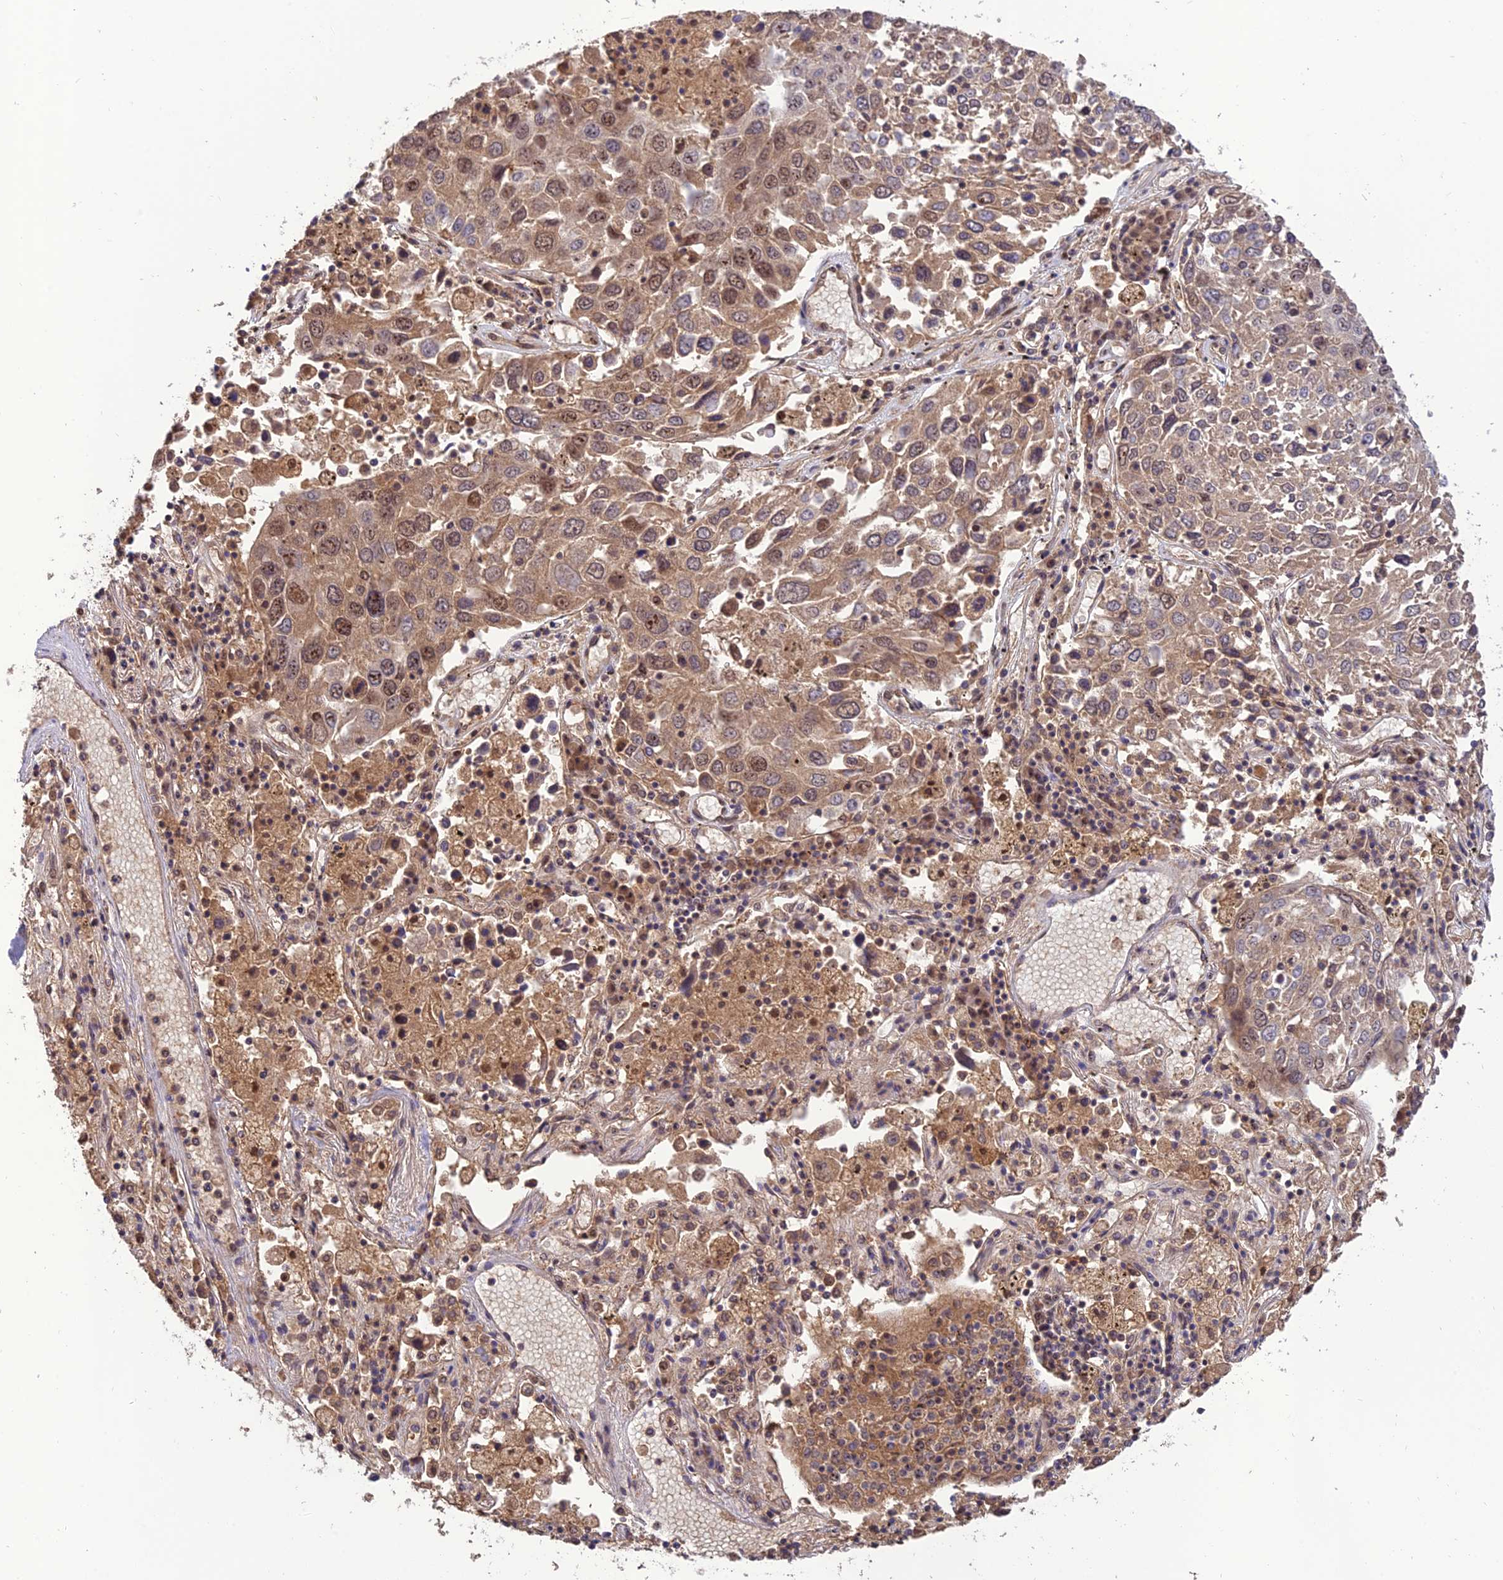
{"staining": {"intensity": "moderate", "quantity": "25%-75%", "location": "cytoplasmic/membranous,nuclear"}, "tissue": "lung cancer", "cell_type": "Tumor cells", "image_type": "cancer", "snomed": [{"axis": "morphology", "description": "Squamous cell carcinoma, NOS"}, {"axis": "topography", "description": "Lung"}], "caption": "Protein staining by immunohistochemistry (IHC) exhibits moderate cytoplasmic/membranous and nuclear expression in about 25%-75% of tumor cells in squamous cell carcinoma (lung).", "gene": "REV1", "patient": {"sex": "male", "age": 65}}